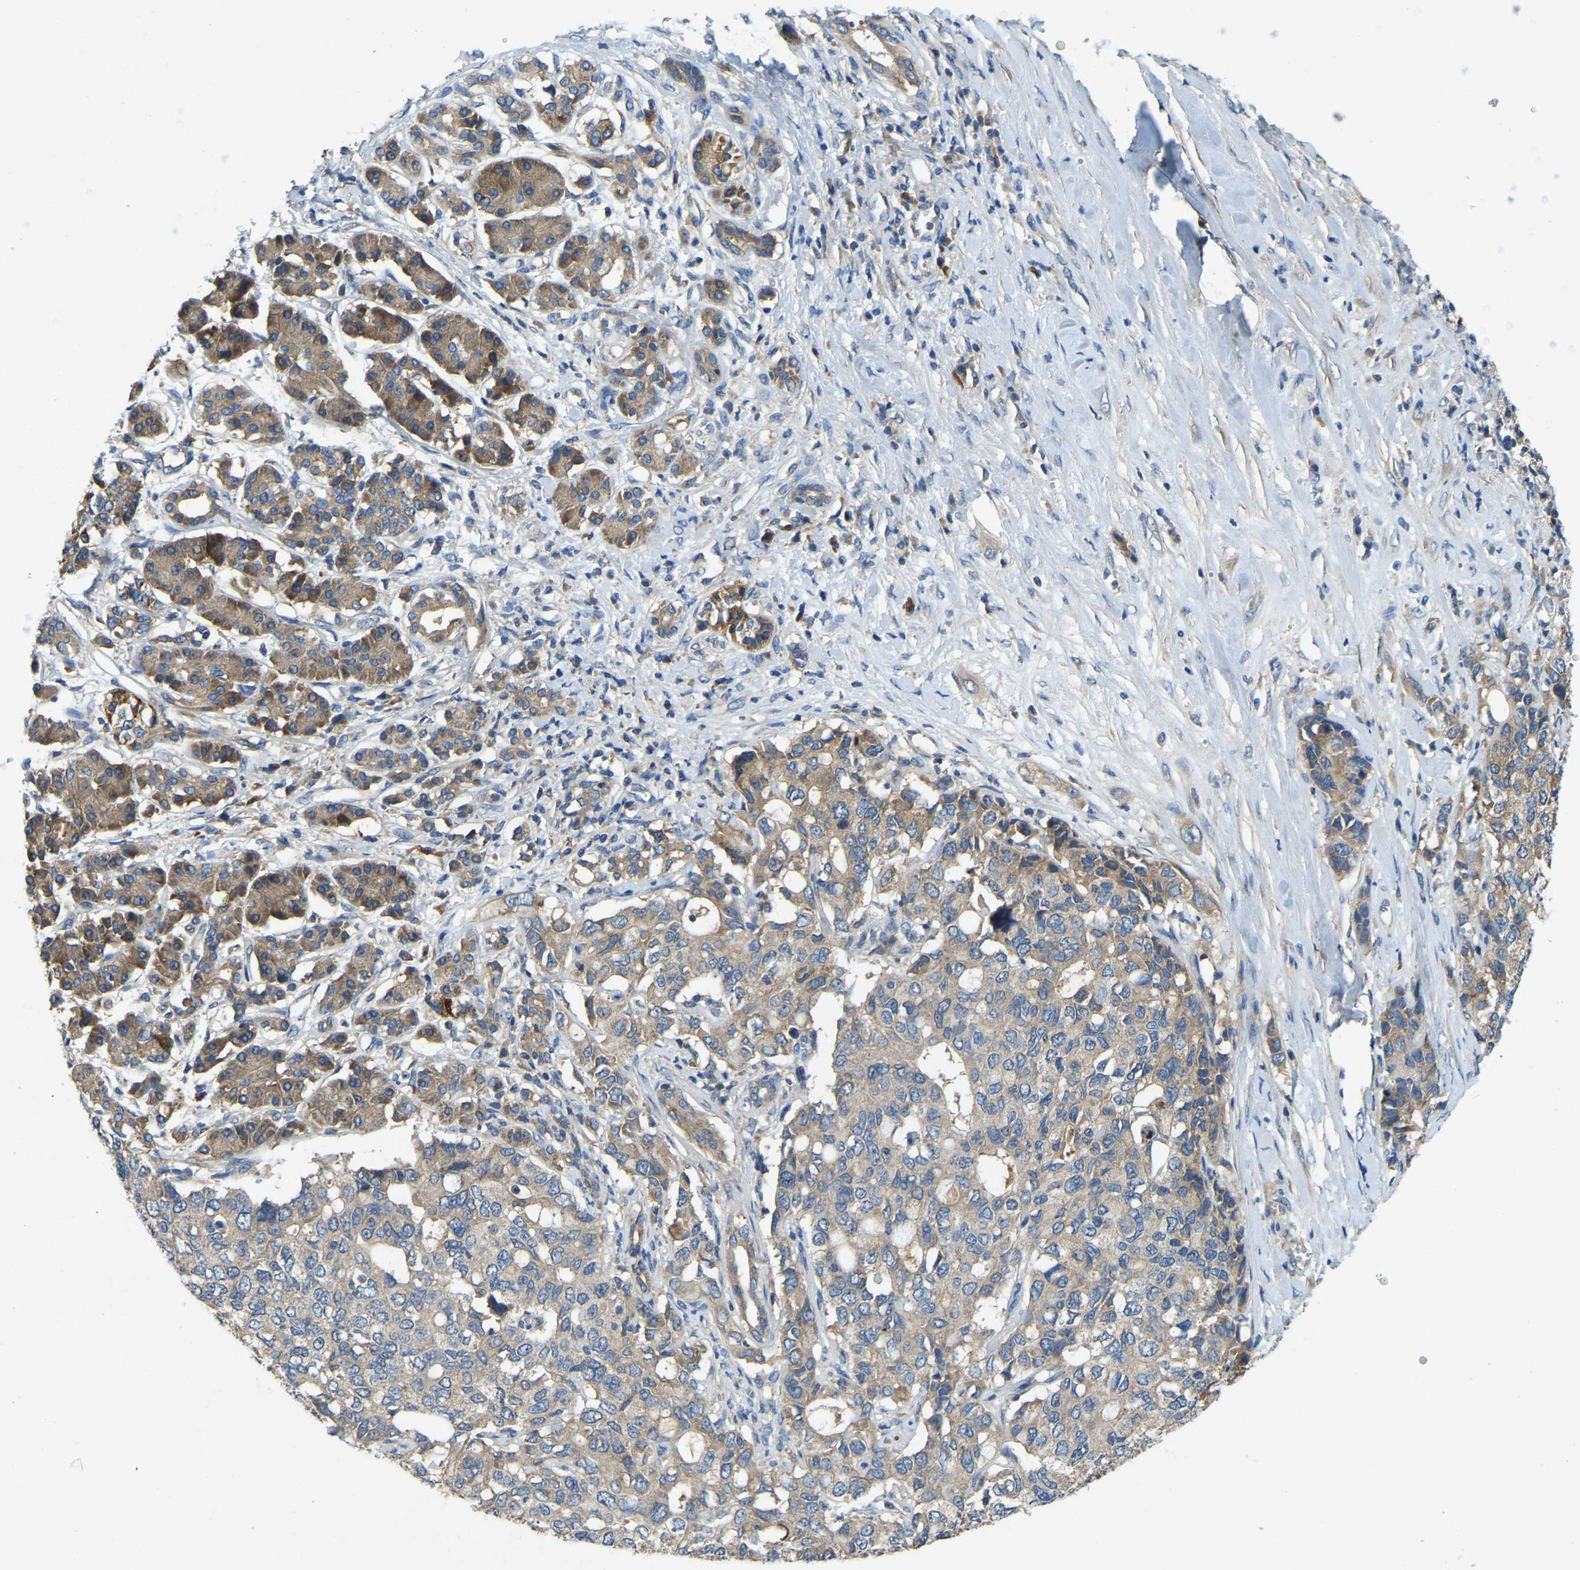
{"staining": {"intensity": "weak", "quantity": "25%-75%", "location": "cytoplasmic/membranous"}, "tissue": "pancreatic cancer", "cell_type": "Tumor cells", "image_type": "cancer", "snomed": [{"axis": "morphology", "description": "Adenocarcinoma, NOS"}, {"axis": "topography", "description": "Pancreas"}], "caption": "Pancreatic cancer (adenocarcinoma) tissue exhibits weak cytoplasmic/membranous expression in approximately 25%-75% of tumor cells", "gene": "ATP8B1", "patient": {"sex": "female", "age": 56}}